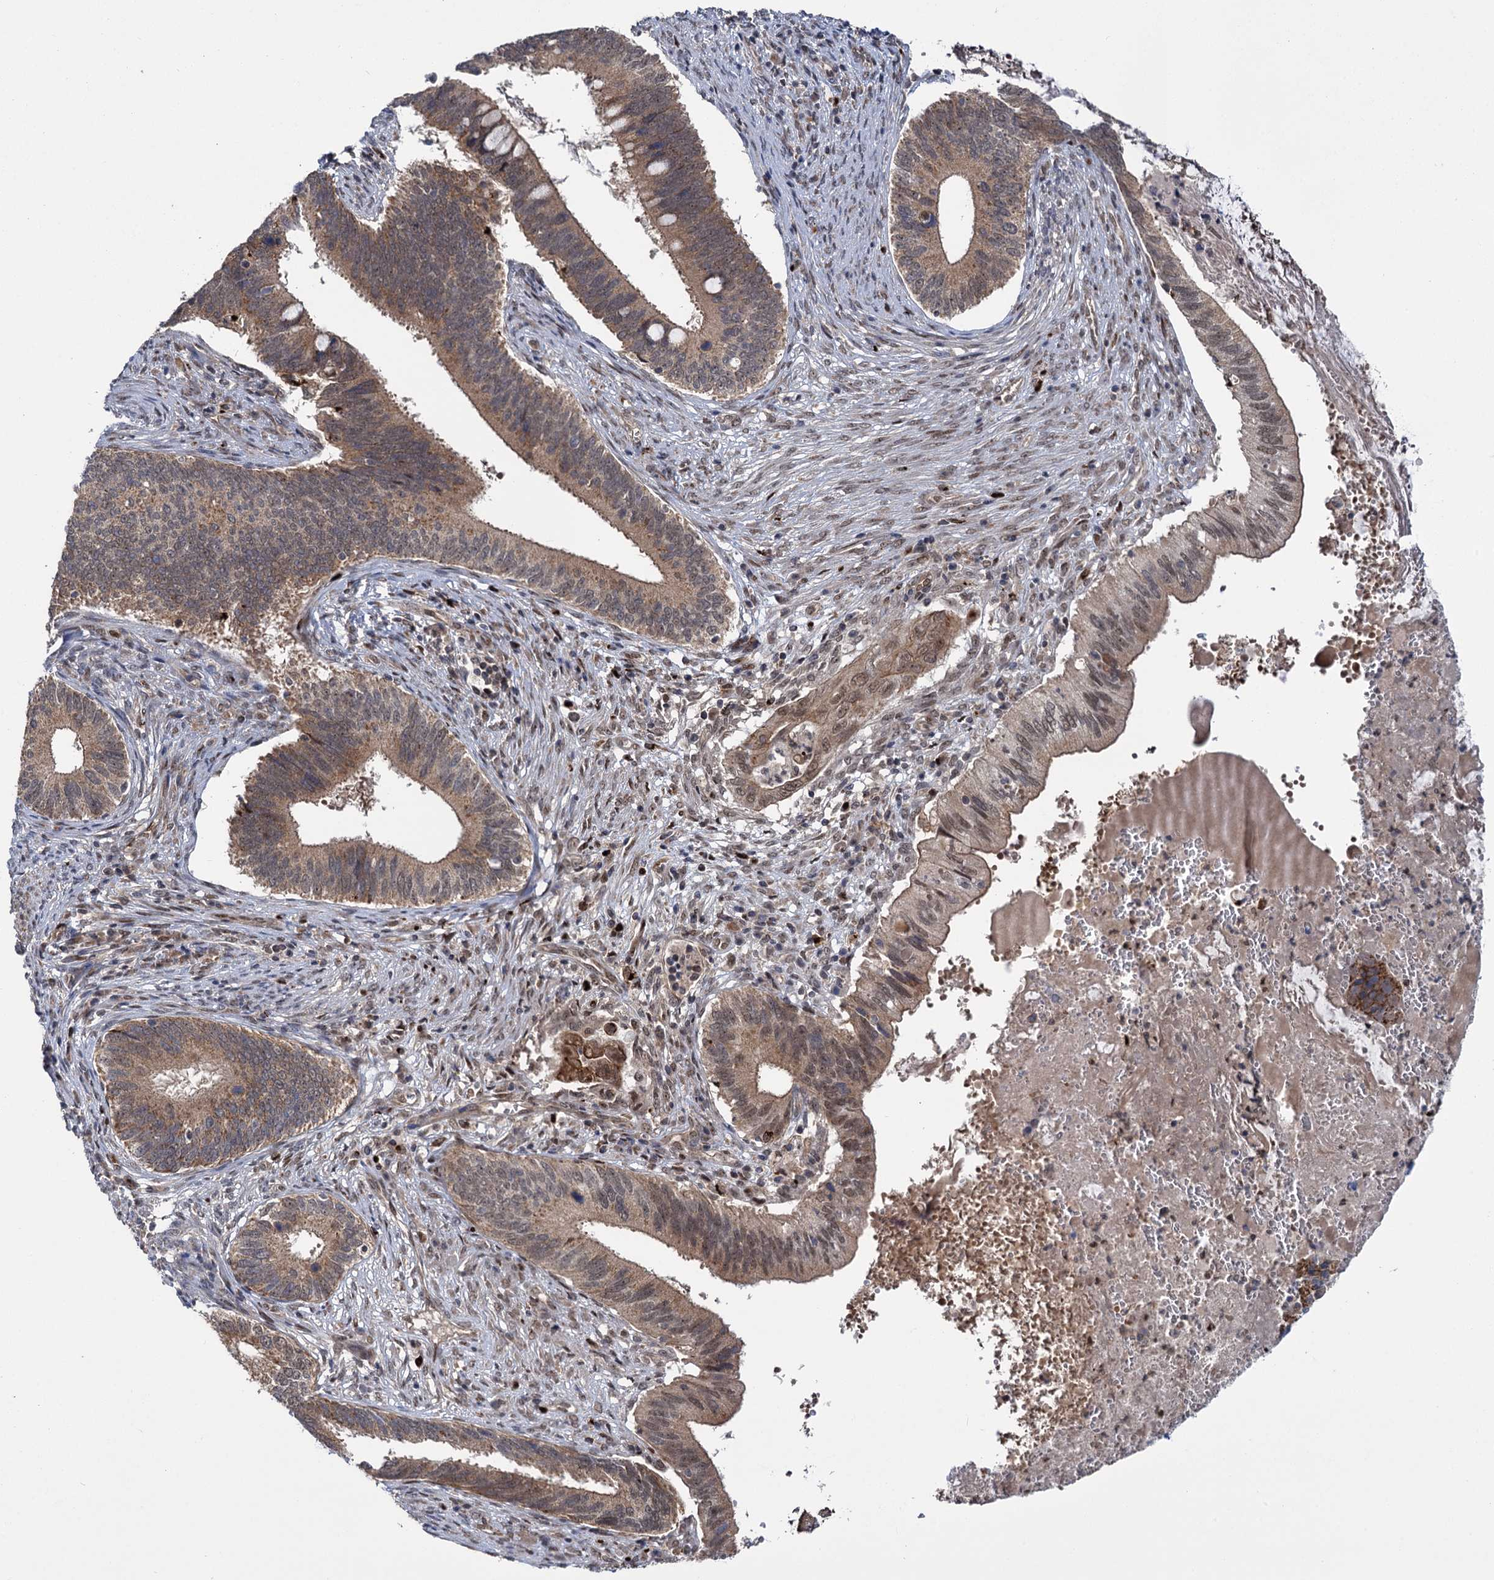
{"staining": {"intensity": "moderate", "quantity": ">75%", "location": "cytoplasmic/membranous,nuclear"}, "tissue": "cervical cancer", "cell_type": "Tumor cells", "image_type": "cancer", "snomed": [{"axis": "morphology", "description": "Adenocarcinoma, NOS"}, {"axis": "topography", "description": "Cervix"}], "caption": "A histopathology image of adenocarcinoma (cervical) stained for a protein demonstrates moderate cytoplasmic/membranous and nuclear brown staining in tumor cells. The protein is stained brown, and the nuclei are stained in blue (DAB (3,3'-diaminobenzidine) IHC with brightfield microscopy, high magnification).", "gene": "GAL3ST4", "patient": {"sex": "female", "age": 42}}